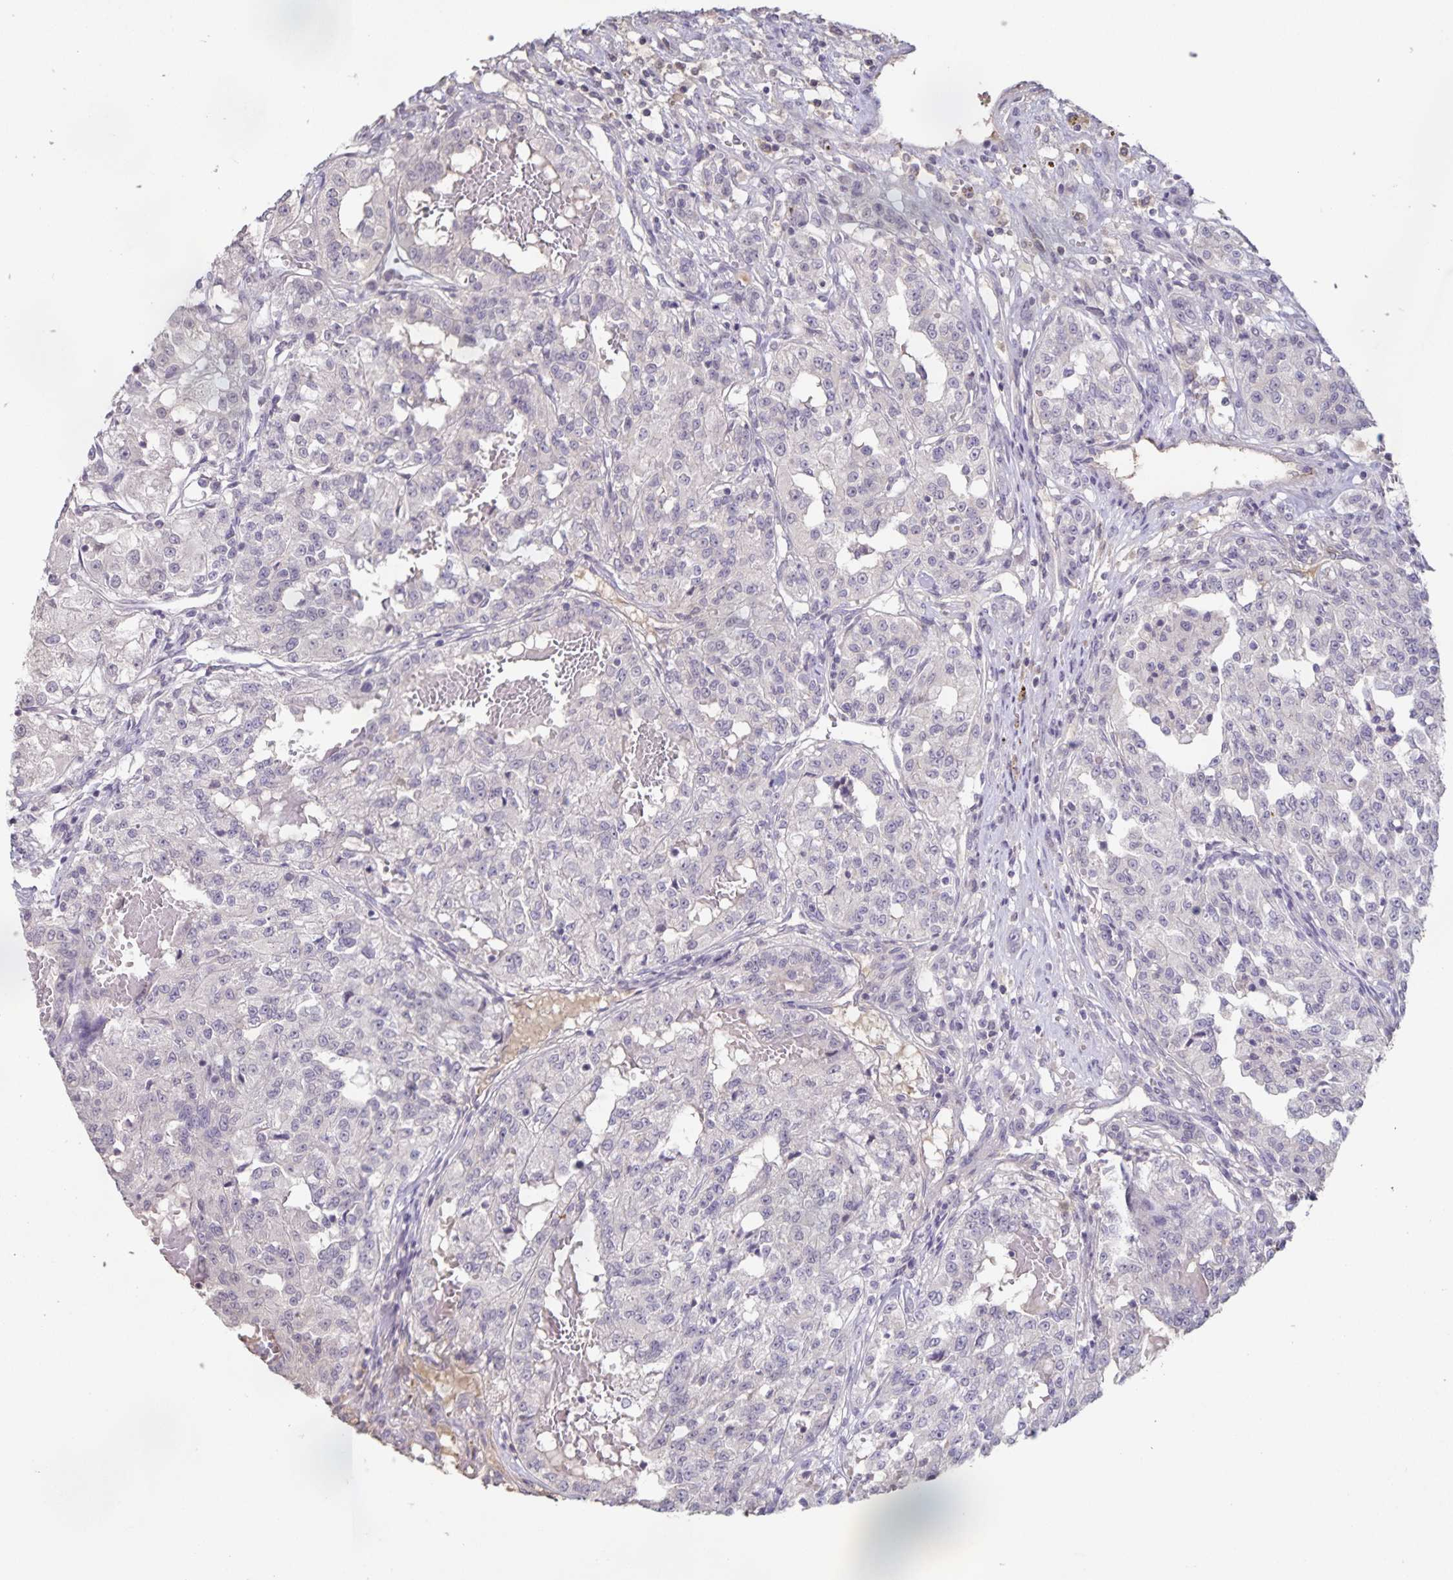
{"staining": {"intensity": "negative", "quantity": "none", "location": "none"}, "tissue": "renal cancer", "cell_type": "Tumor cells", "image_type": "cancer", "snomed": [{"axis": "morphology", "description": "Adenocarcinoma, NOS"}, {"axis": "topography", "description": "Kidney"}], "caption": "Immunohistochemical staining of human adenocarcinoma (renal) exhibits no significant expression in tumor cells. (Brightfield microscopy of DAB immunohistochemistry at high magnification).", "gene": "INSL5", "patient": {"sex": "female", "age": 63}}